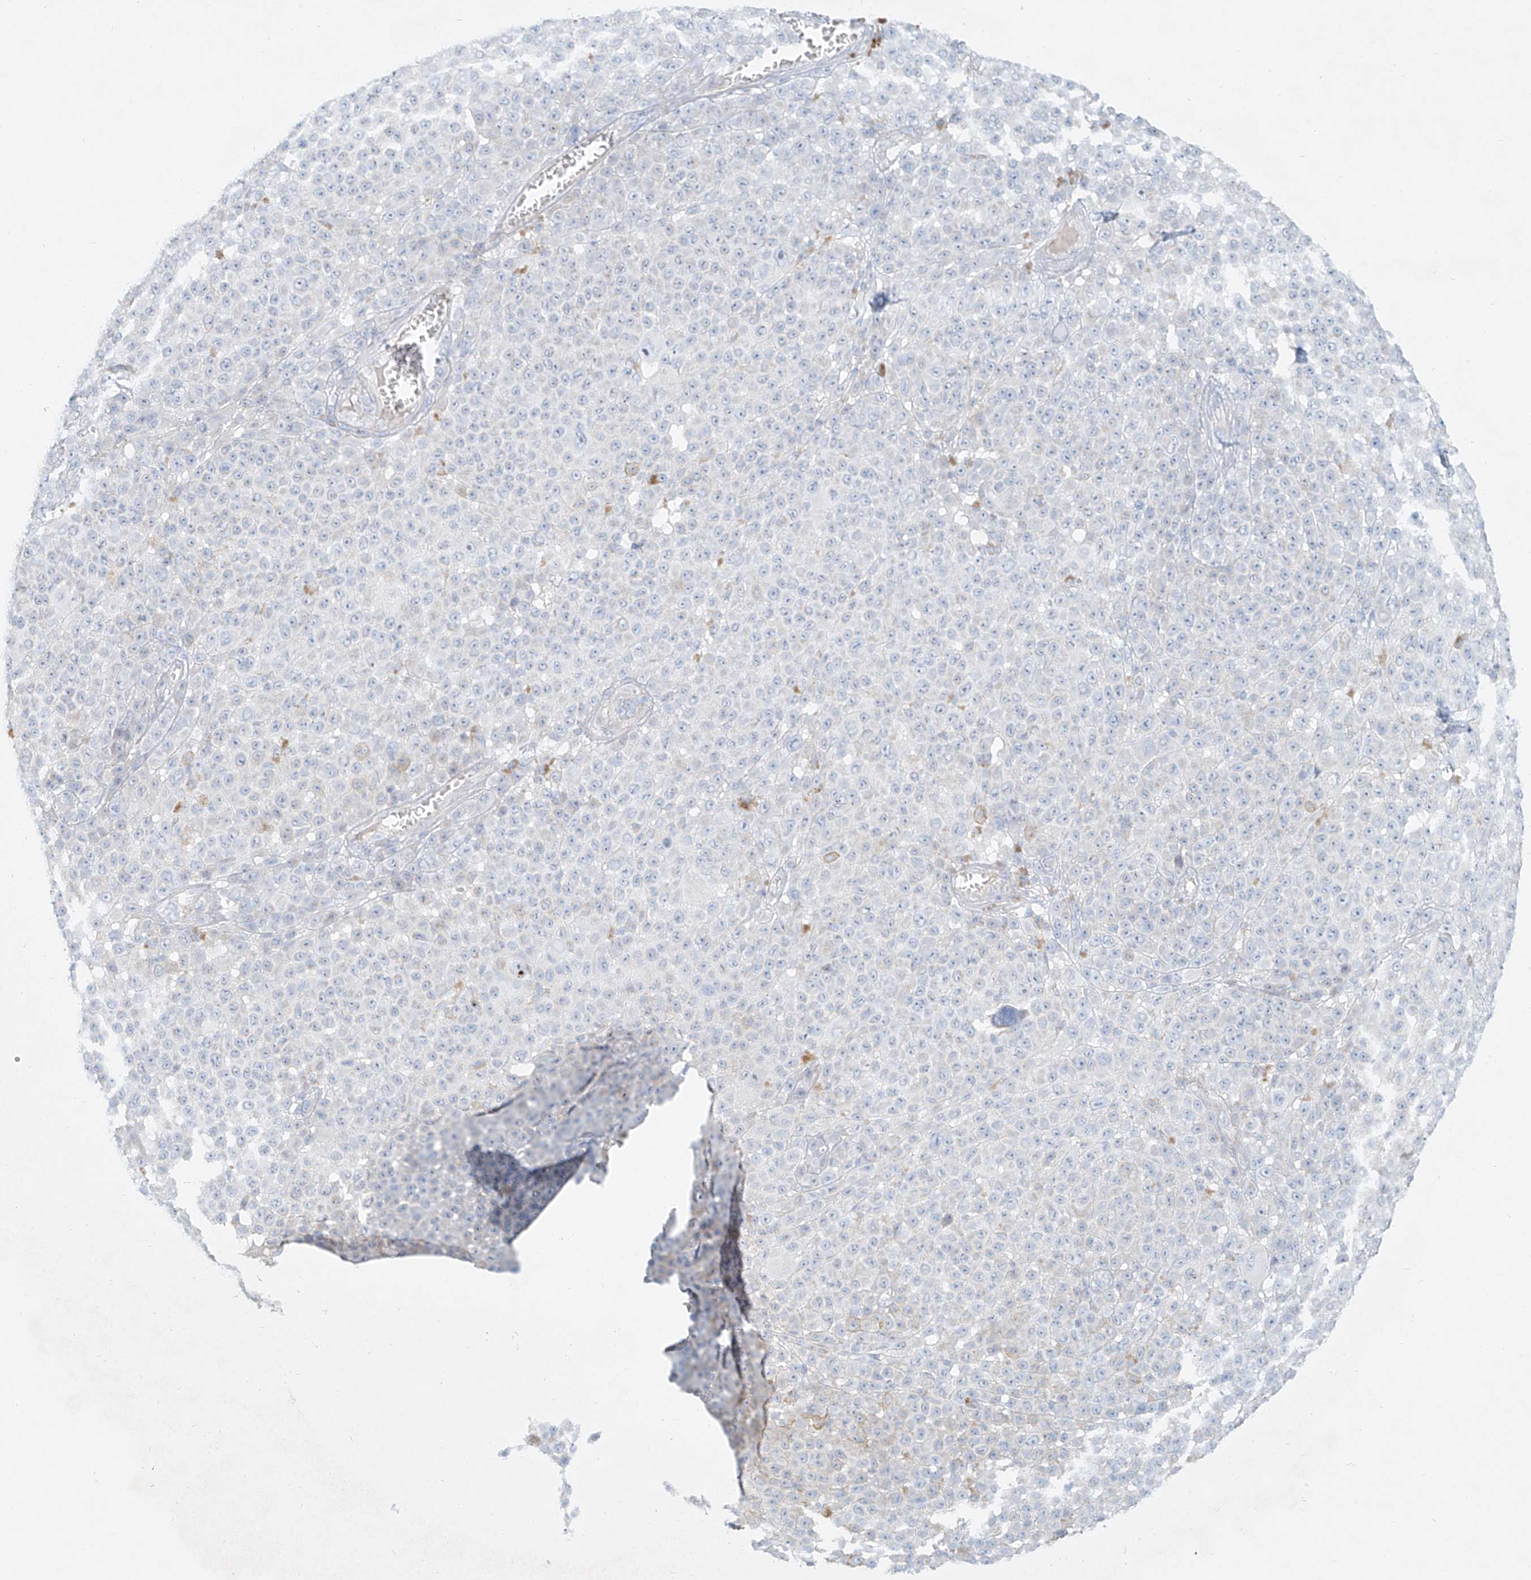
{"staining": {"intensity": "negative", "quantity": "none", "location": "none"}, "tissue": "melanoma", "cell_type": "Tumor cells", "image_type": "cancer", "snomed": [{"axis": "morphology", "description": "Malignant melanoma, NOS"}, {"axis": "topography", "description": "Skin"}], "caption": "High magnification brightfield microscopy of melanoma stained with DAB (3,3'-diaminobenzidine) (brown) and counterstained with hematoxylin (blue): tumor cells show no significant staining.", "gene": "AJM1", "patient": {"sex": "female", "age": 94}}